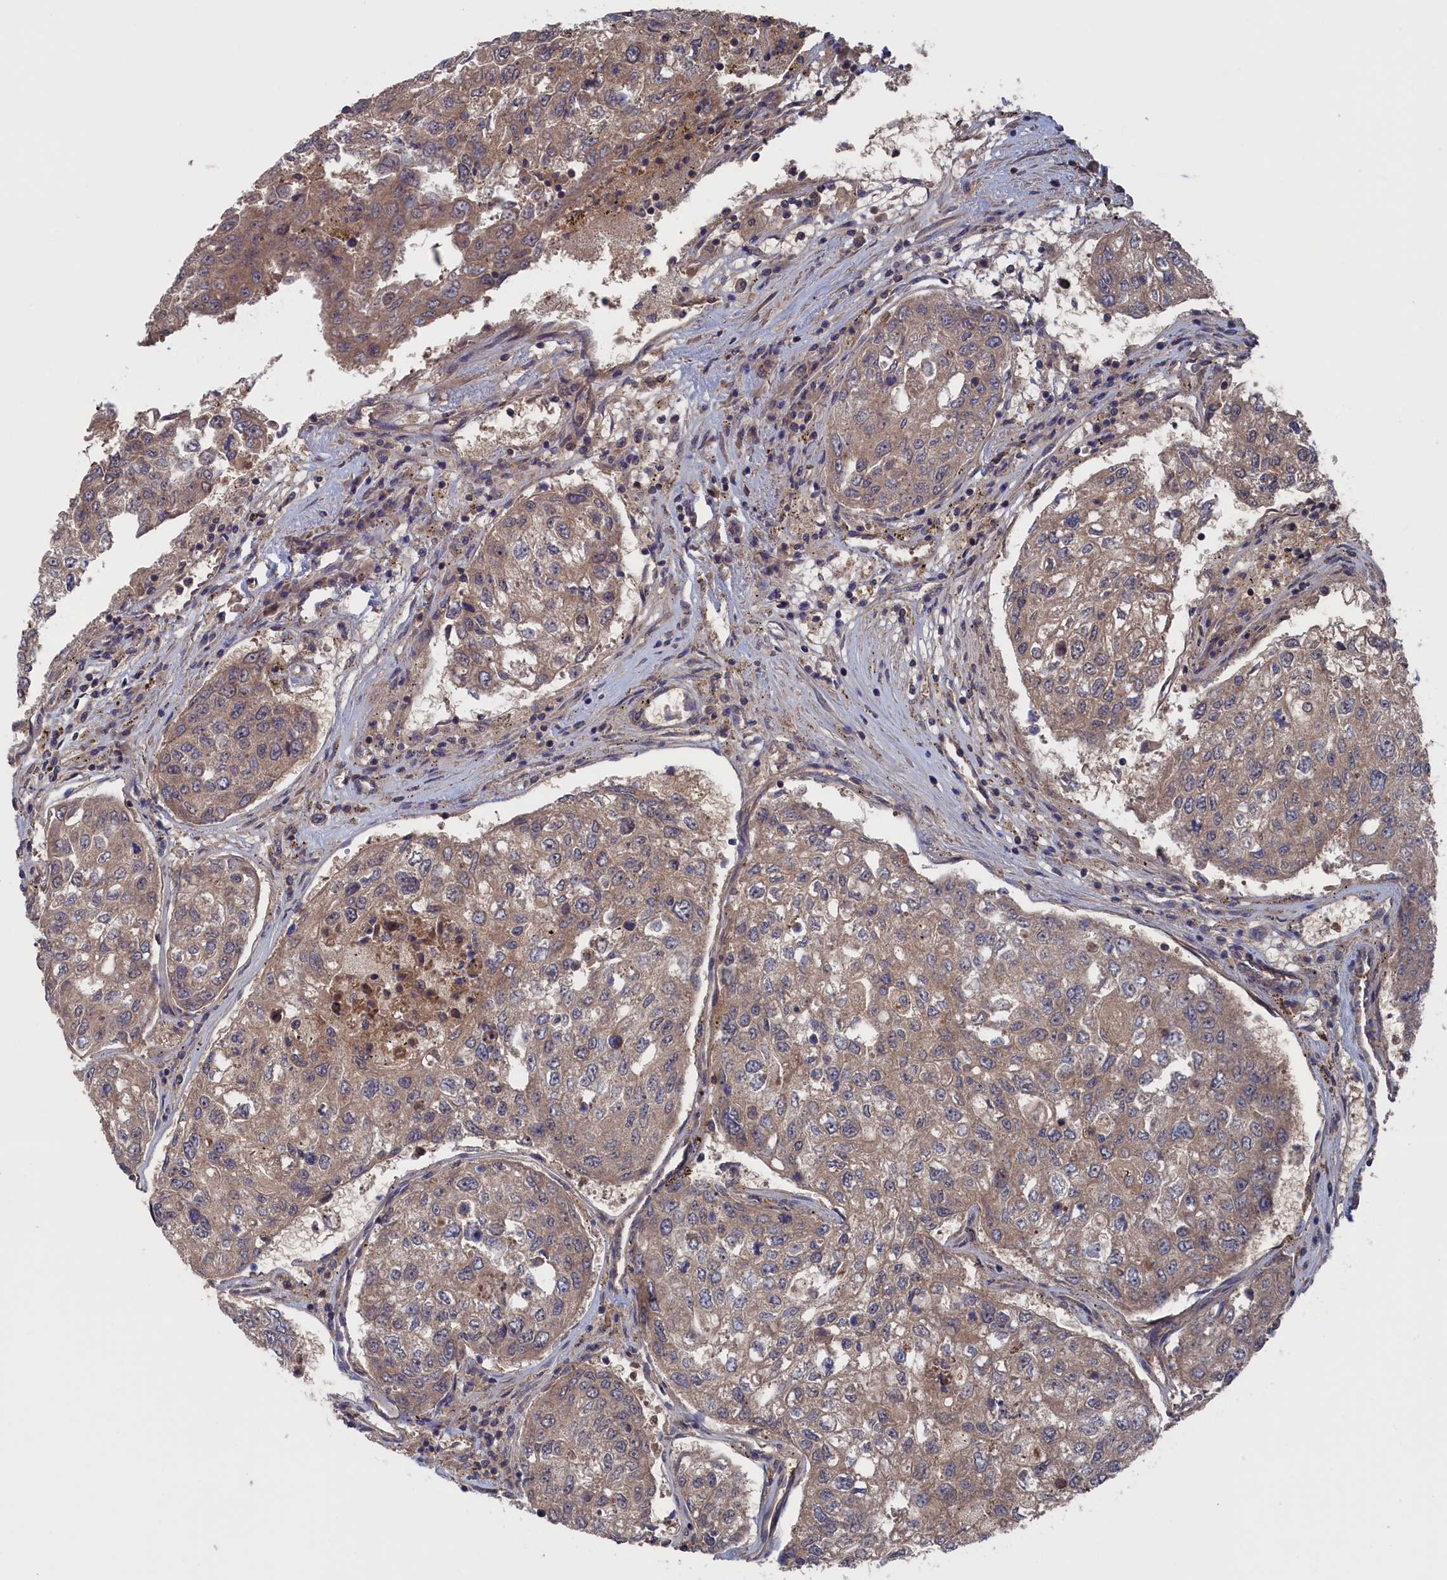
{"staining": {"intensity": "weak", "quantity": ">75%", "location": "cytoplasmic/membranous"}, "tissue": "urothelial cancer", "cell_type": "Tumor cells", "image_type": "cancer", "snomed": [{"axis": "morphology", "description": "Urothelial carcinoma, High grade"}, {"axis": "topography", "description": "Lymph node"}, {"axis": "topography", "description": "Urinary bladder"}], "caption": "An immunohistochemistry (IHC) histopathology image of tumor tissue is shown. Protein staining in brown shows weak cytoplasmic/membranous positivity in urothelial cancer within tumor cells.", "gene": "NUTF2", "patient": {"sex": "male", "age": 51}}